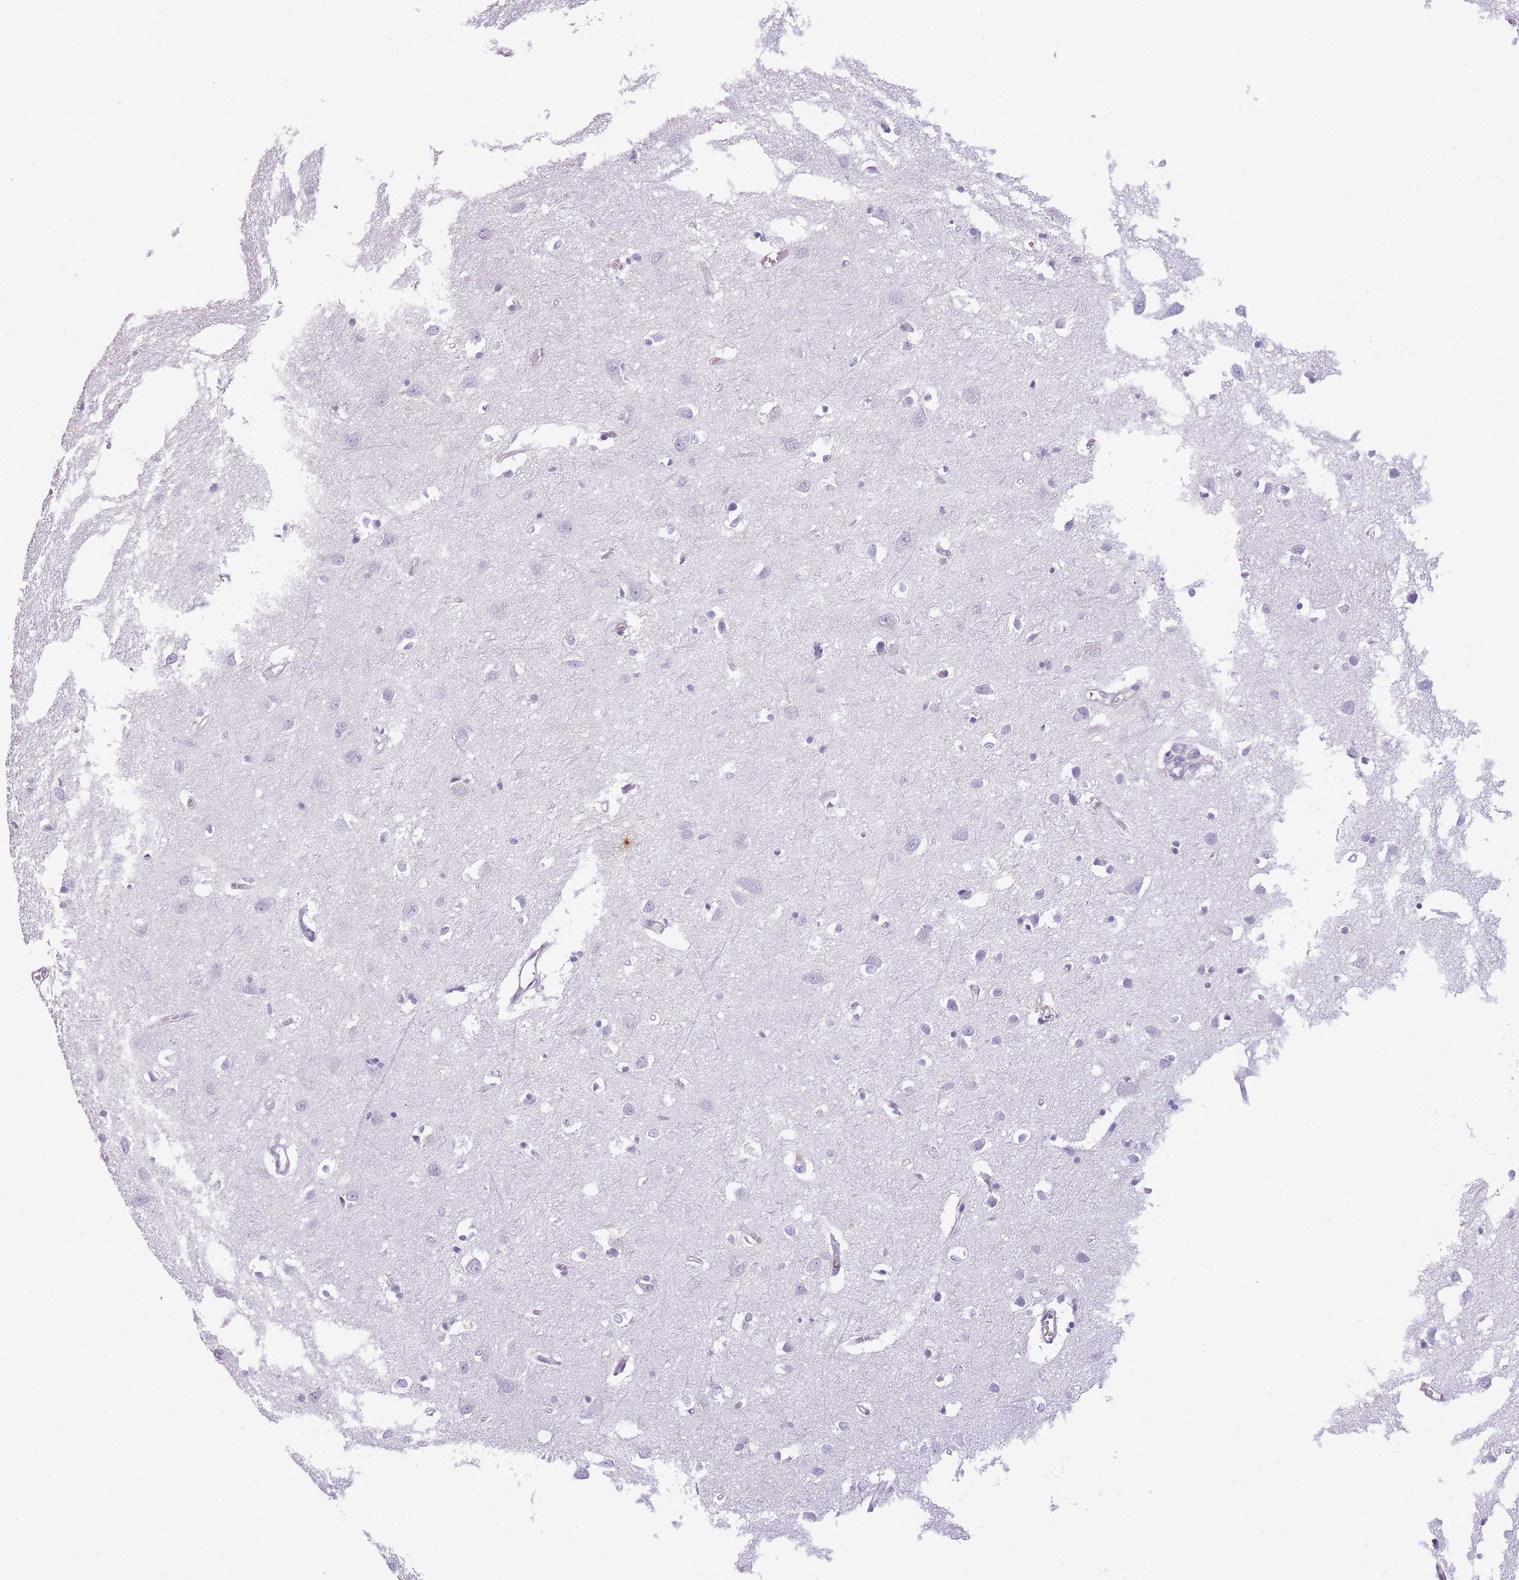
{"staining": {"intensity": "negative", "quantity": "none", "location": "none"}, "tissue": "cerebral cortex", "cell_type": "Endothelial cells", "image_type": "normal", "snomed": [{"axis": "morphology", "description": "Normal tissue, NOS"}, {"axis": "topography", "description": "Cerebral cortex"}], "caption": "The micrograph demonstrates no significant expression in endothelial cells of cerebral cortex. (Brightfield microscopy of DAB (3,3'-diaminobenzidine) IHC at high magnification).", "gene": "GGT1", "patient": {"sex": "female", "age": 64}}